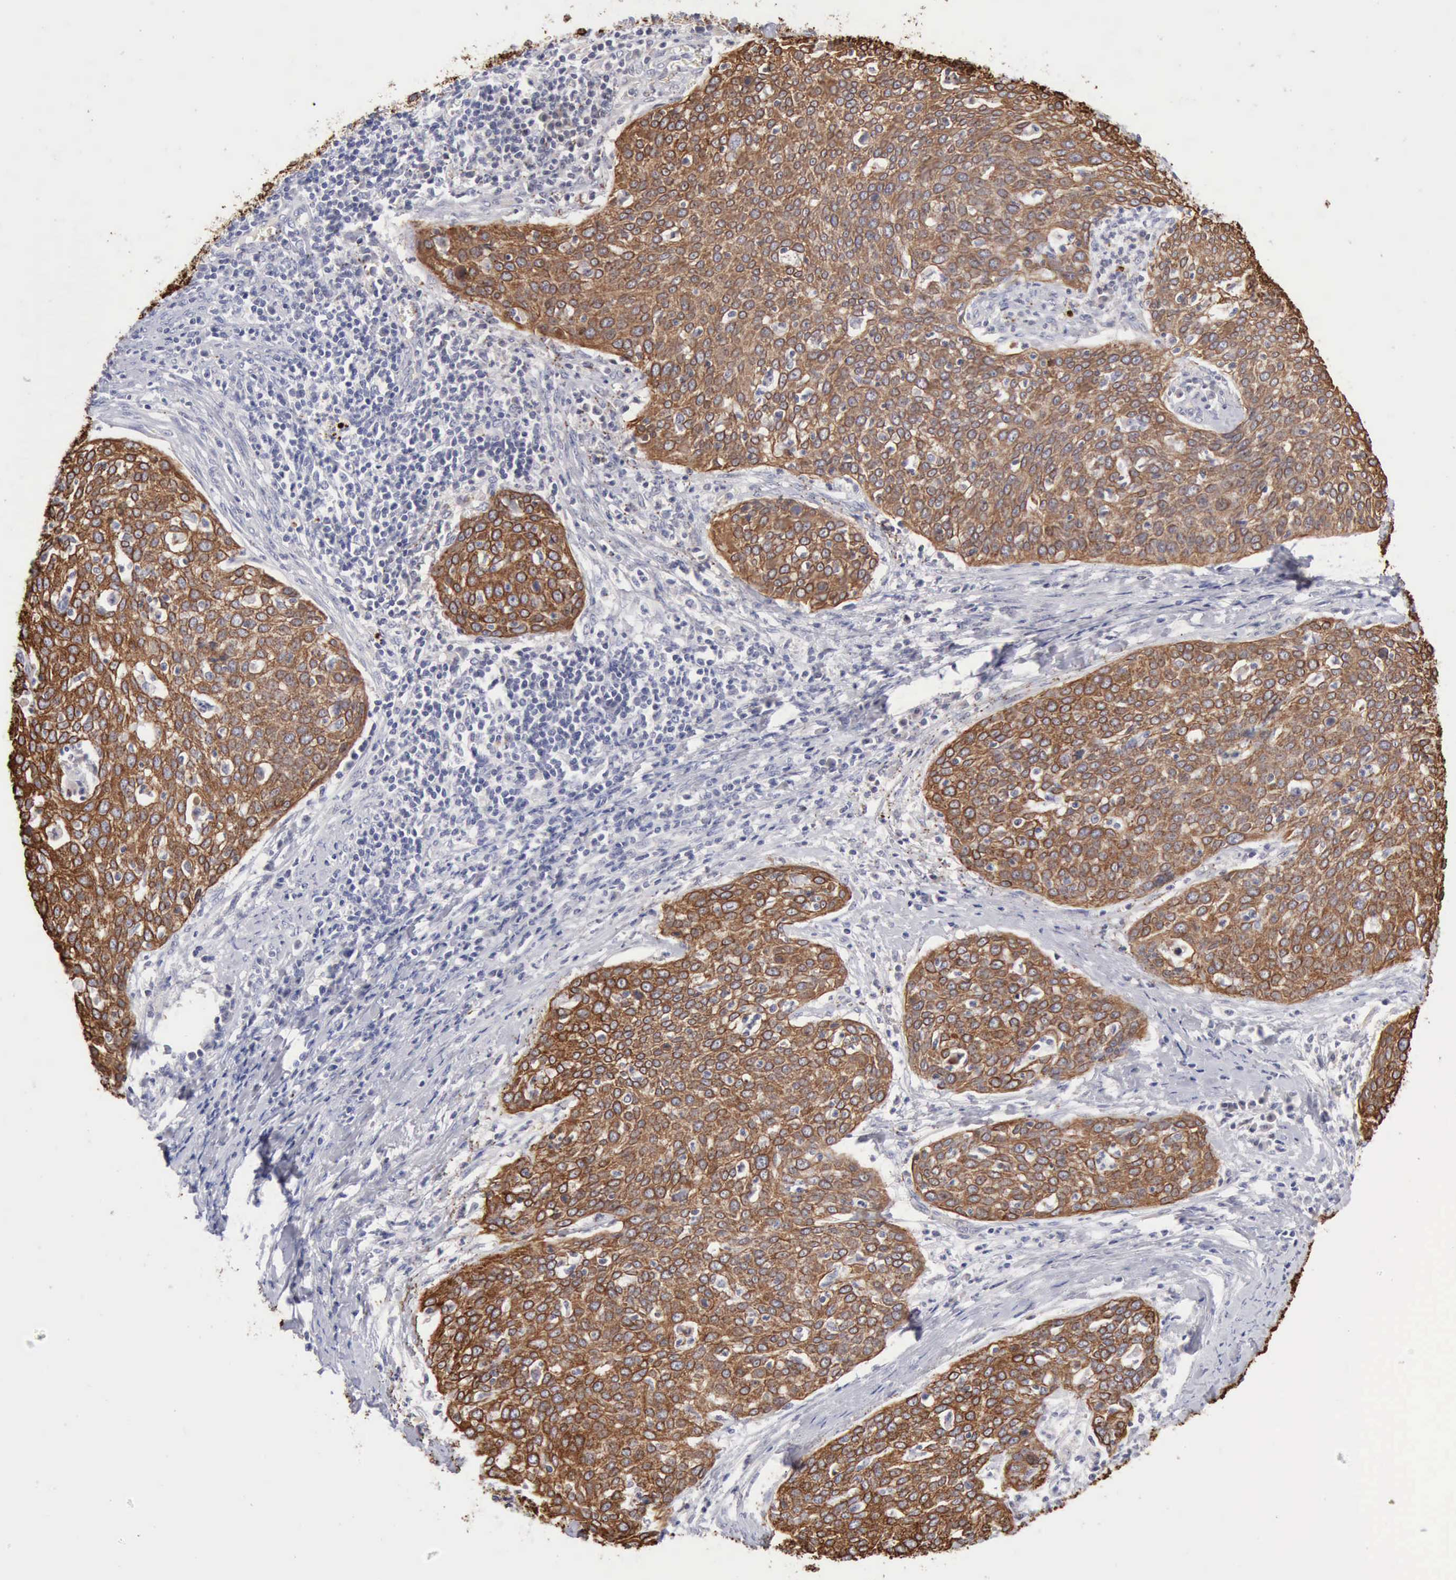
{"staining": {"intensity": "strong", "quantity": ">75%", "location": "cytoplasmic/membranous"}, "tissue": "cervical cancer", "cell_type": "Tumor cells", "image_type": "cancer", "snomed": [{"axis": "morphology", "description": "Squamous cell carcinoma, NOS"}, {"axis": "topography", "description": "Cervix"}], "caption": "A high amount of strong cytoplasmic/membranous staining is present in approximately >75% of tumor cells in cervical cancer (squamous cell carcinoma) tissue.", "gene": "KRT5", "patient": {"sex": "female", "age": 38}}